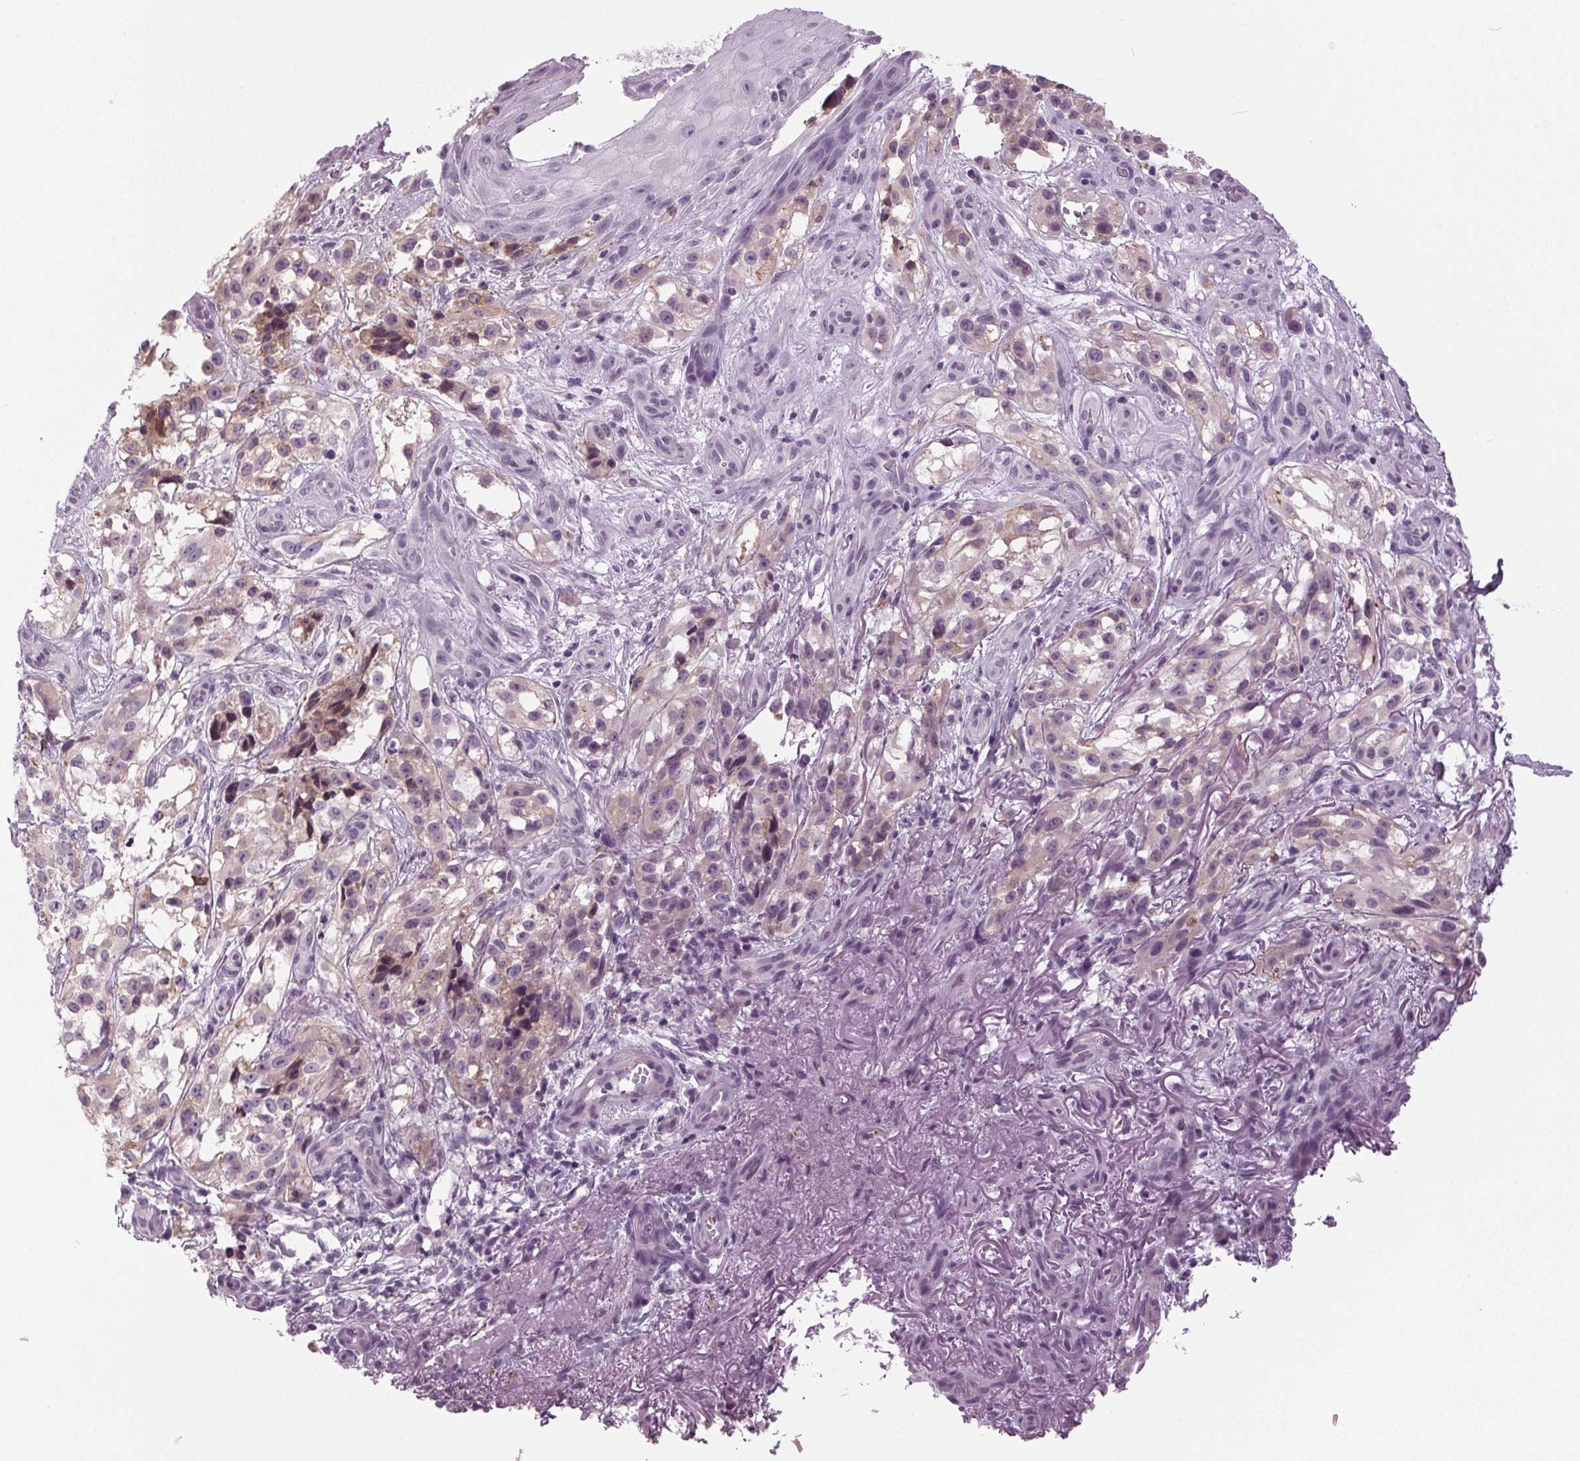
{"staining": {"intensity": "weak", "quantity": "<25%", "location": "cytoplasmic/membranous"}, "tissue": "melanoma", "cell_type": "Tumor cells", "image_type": "cancer", "snomed": [{"axis": "morphology", "description": "Malignant melanoma, NOS"}, {"axis": "topography", "description": "Skin"}], "caption": "IHC image of melanoma stained for a protein (brown), which shows no expression in tumor cells.", "gene": "DNAH12", "patient": {"sex": "female", "age": 85}}